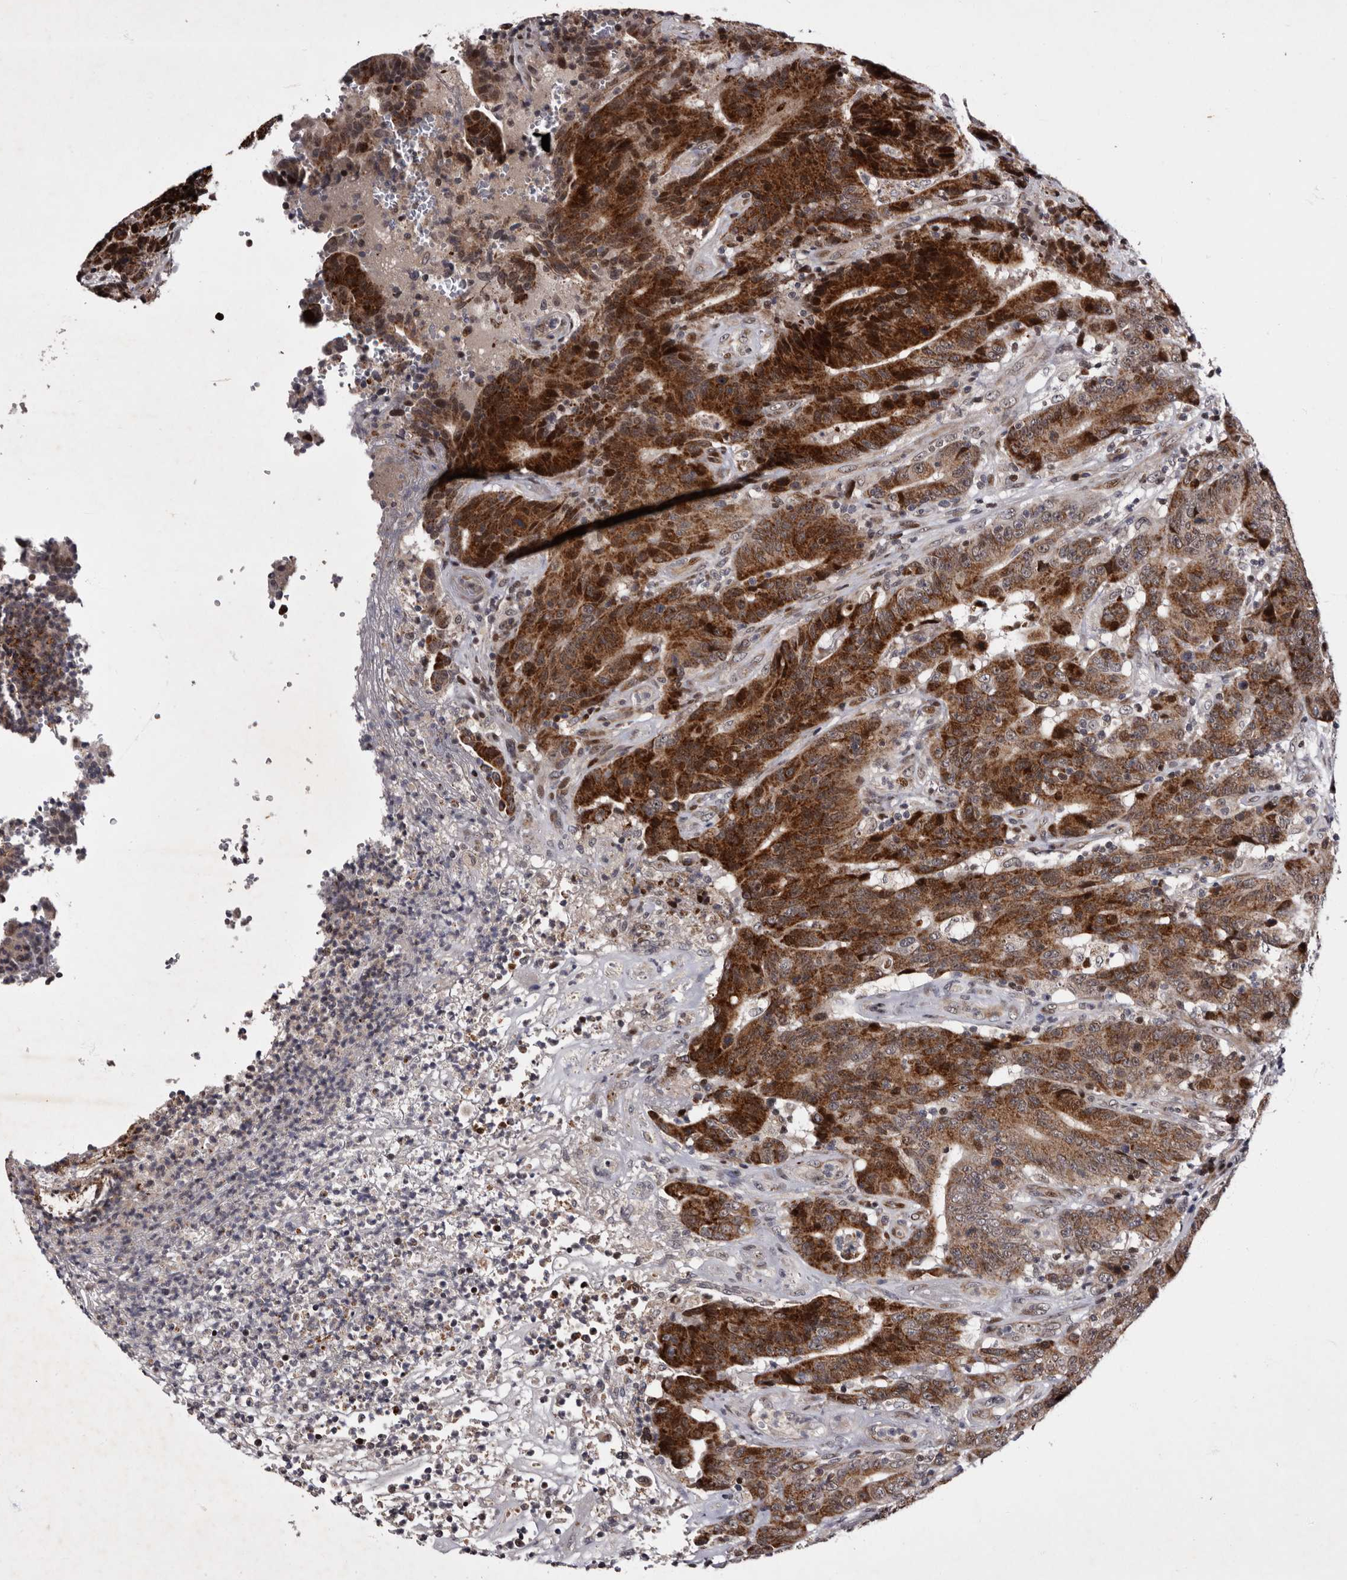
{"staining": {"intensity": "strong", "quantity": ">75%", "location": "cytoplasmic/membranous,nuclear"}, "tissue": "colorectal cancer", "cell_type": "Tumor cells", "image_type": "cancer", "snomed": [{"axis": "morphology", "description": "Normal tissue, NOS"}, {"axis": "morphology", "description": "Adenocarcinoma, NOS"}, {"axis": "topography", "description": "Colon"}], "caption": "Colorectal cancer tissue exhibits strong cytoplasmic/membranous and nuclear expression in about >75% of tumor cells", "gene": "TNKS", "patient": {"sex": "female", "age": 75}}